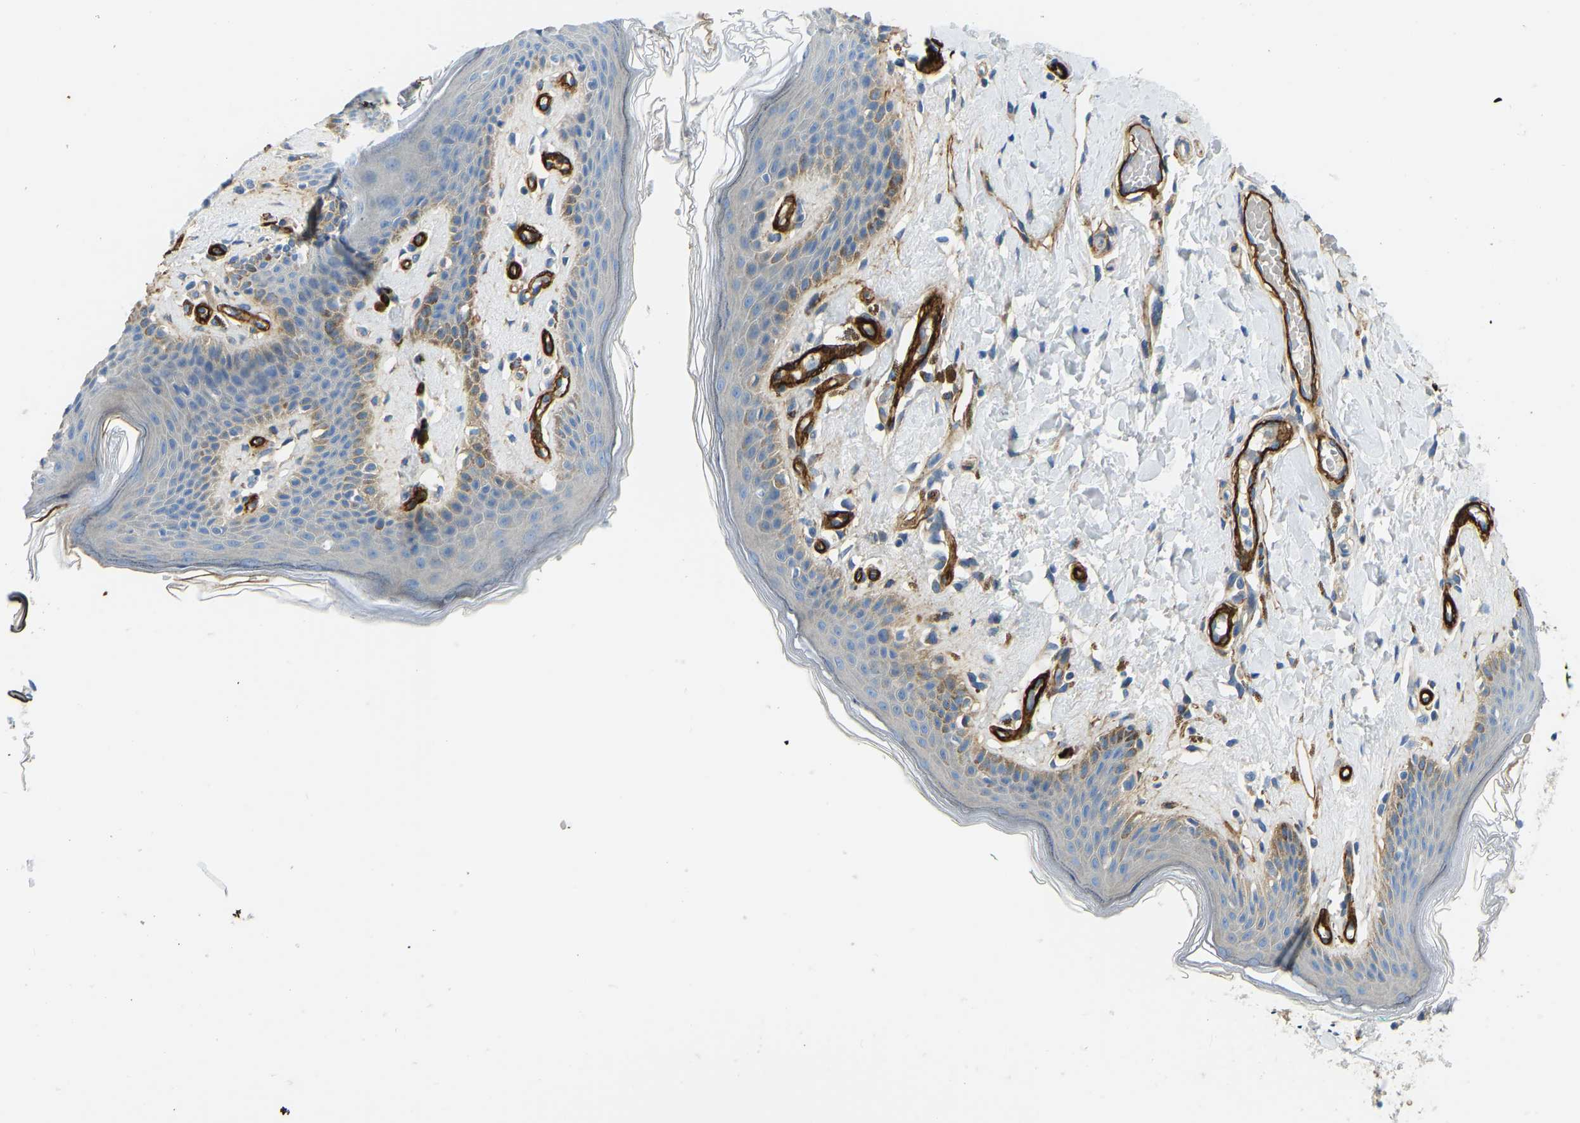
{"staining": {"intensity": "moderate", "quantity": "<25%", "location": "cytoplasmic/membranous"}, "tissue": "skin", "cell_type": "Epidermal cells", "image_type": "normal", "snomed": [{"axis": "morphology", "description": "Normal tissue, NOS"}, {"axis": "topography", "description": "Vulva"}], "caption": "Immunohistochemical staining of normal human skin reveals <25% levels of moderate cytoplasmic/membranous protein positivity in about <25% of epidermal cells.", "gene": "COL15A1", "patient": {"sex": "female", "age": 66}}